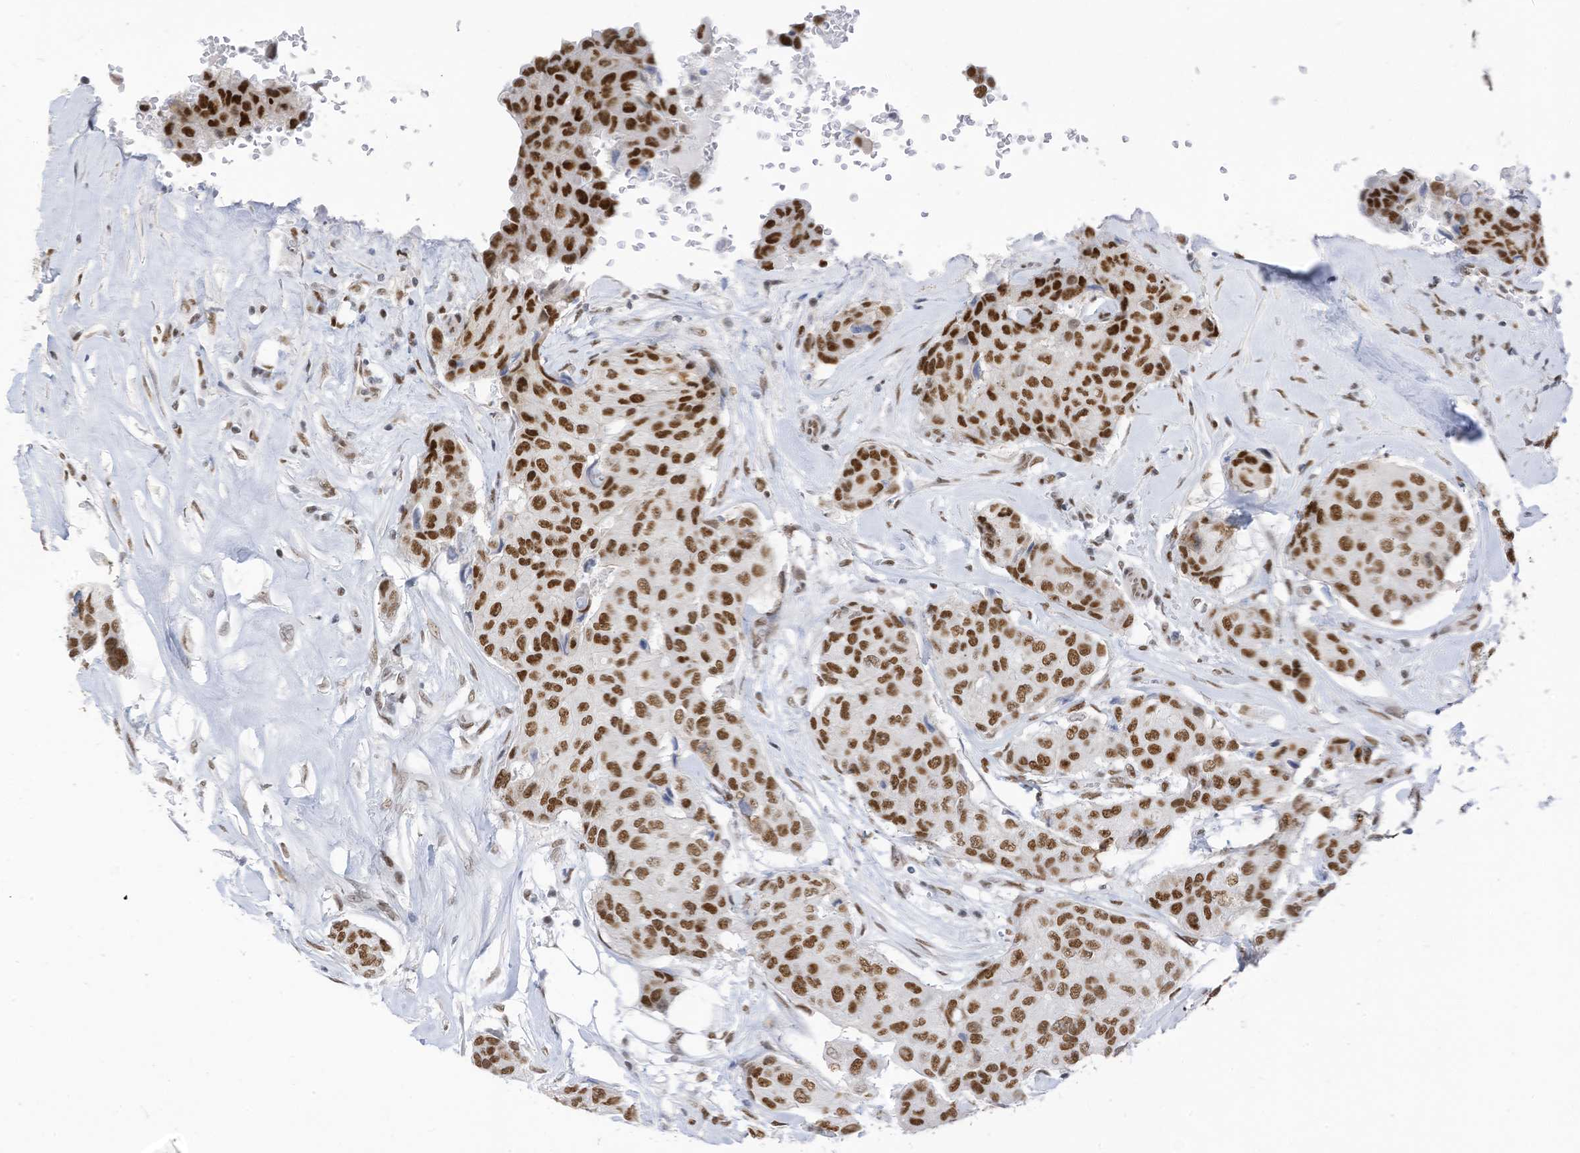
{"staining": {"intensity": "strong", "quantity": ">75%", "location": "nuclear"}, "tissue": "breast cancer", "cell_type": "Tumor cells", "image_type": "cancer", "snomed": [{"axis": "morphology", "description": "Duct carcinoma"}, {"axis": "topography", "description": "Breast"}], "caption": "IHC histopathology image of neoplastic tissue: invasive ductal carcinoma (breast) stained using immunohistochemistry (IHC) demonstrates high levels of strong protein expression localized specifically in the nuclear of tumor cells, appearing as a nuclear brown color.", "gene": "KHSRP", "patient": {"sex": "female", "age": 80}}